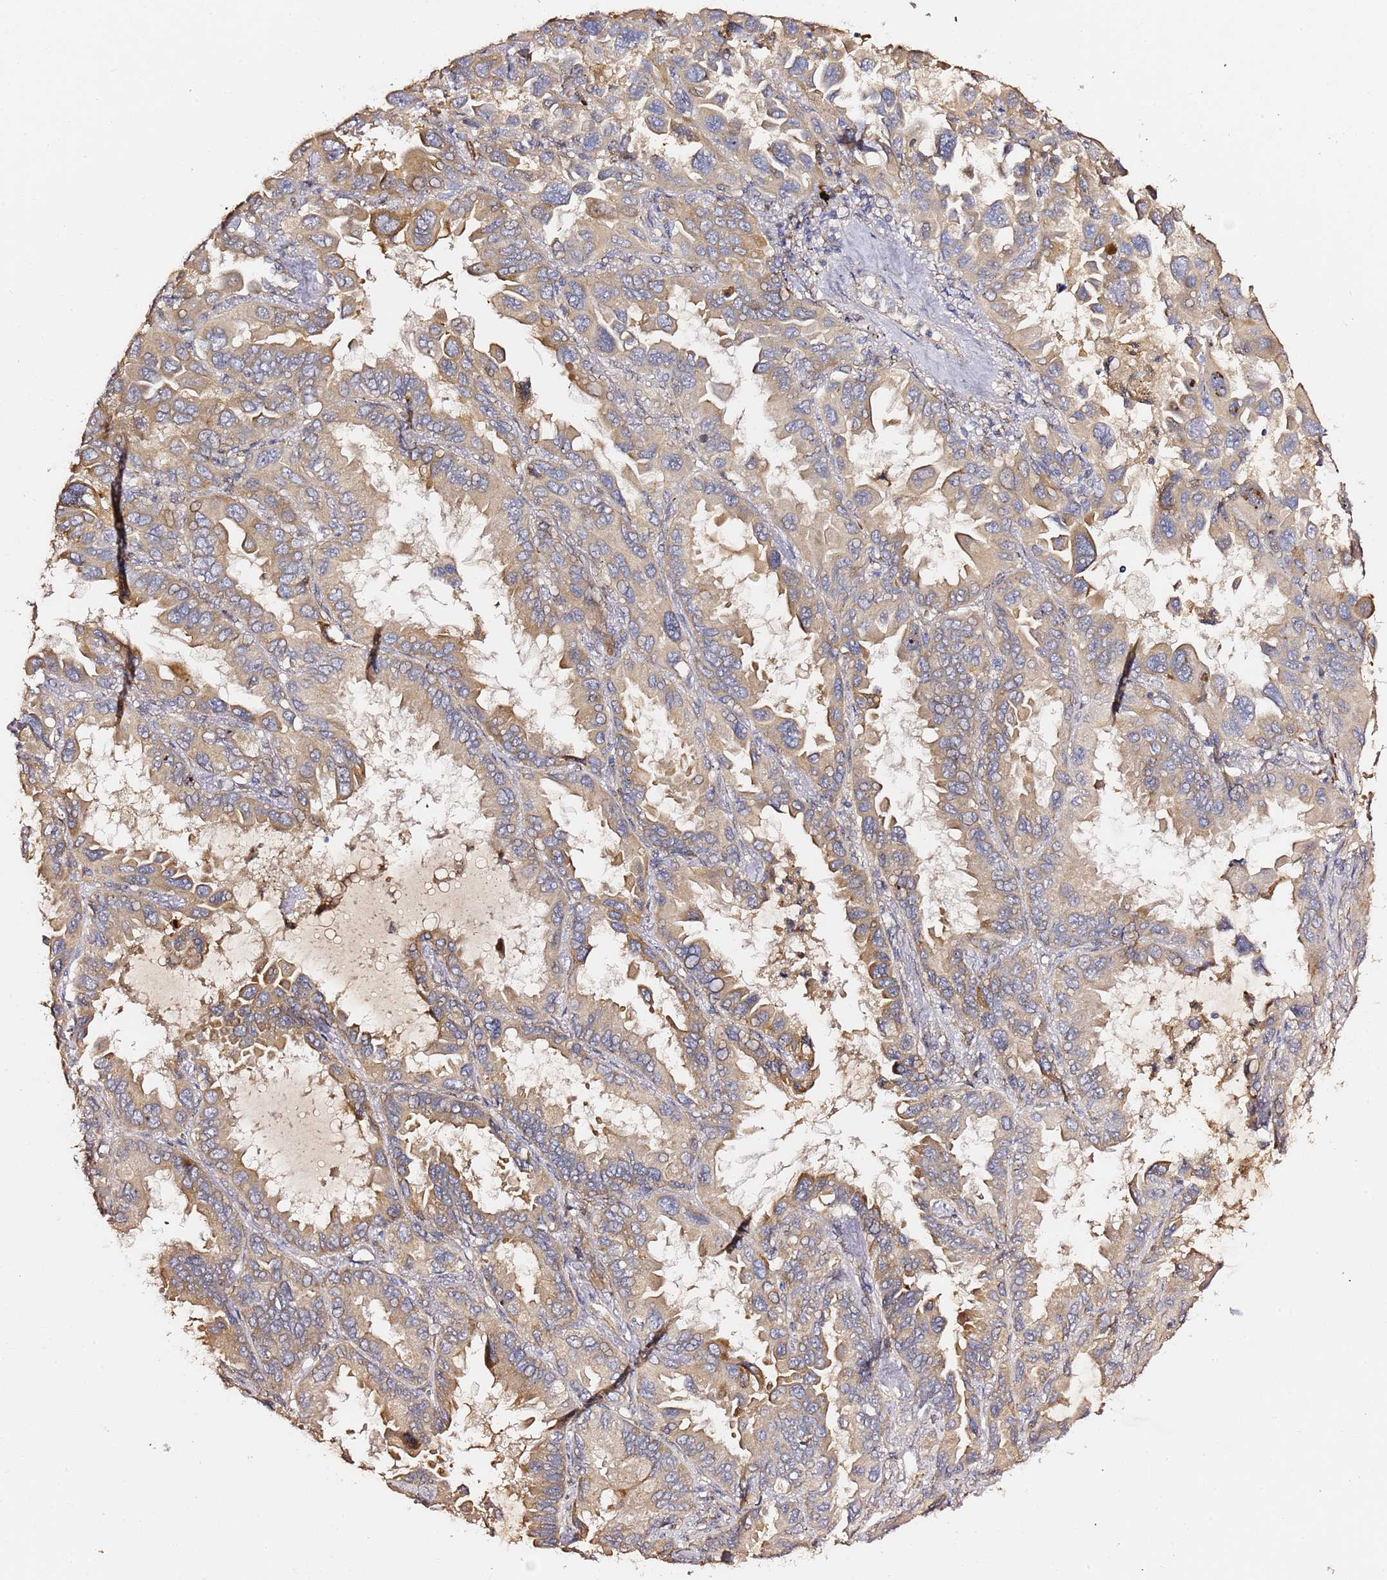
{"staining": {"intensity": "moderate", "quantity": "25%-75%", "location": "cytoplasmic/membranous"}, "tissue": "lung cancer", "cell_type": "Tumor cells", "image_type": "cancer", "snomed": [{"axis": "morphology", "description": "Adenocarcinoma, NOS"}, {"axis": "topography", "description": "Lung"}], "caption": "Immunohistochemical staining of lung adenocarcinoma demonstrates medium levels of moderate cytoplasmic/membranous protein positivity in about 25%-75% of tumor cells.", "gene": "HSD17B7", "patient": {"sex": "male", "age": 64}}